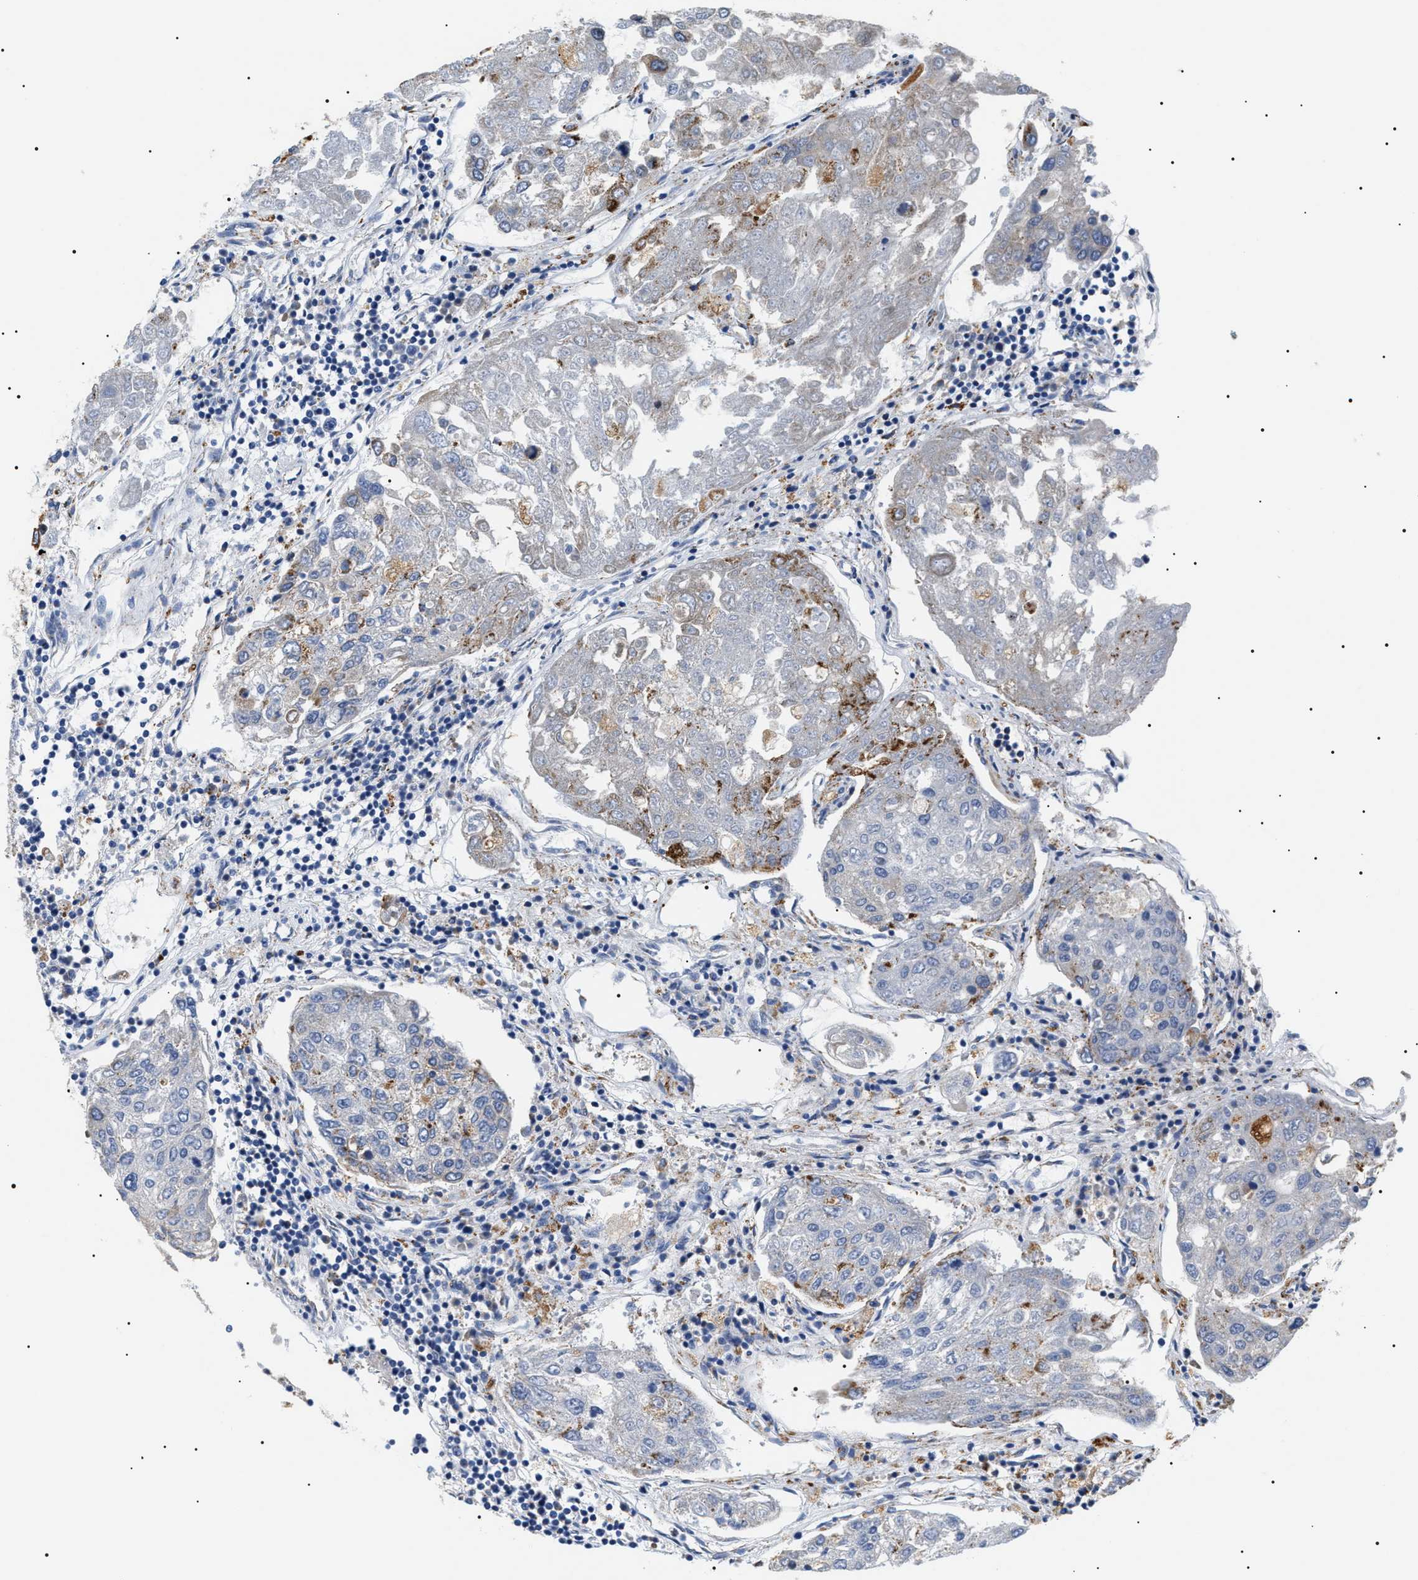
{"staining": {"intensity": "weak", "quantity": "<25%", "location": "cytoplasmic/membranous"}, "tissue": "urothelial cancer", "cell_type": "Tumor cells", "image_type": "cancer", "snomed": [{"axis": "morphology", "description": "Urothelial carcinoma, High grade"}, {"axis": "topography", "description": "Lymph node"}, {"axis": "topography", "description": "Urinary bladder"}], "caption": "Image shows no significant protein expression in tumor cells of urothelial cancer.", "gene": "HSD17B11", "patient": {"sex": "male", "age": 51}}